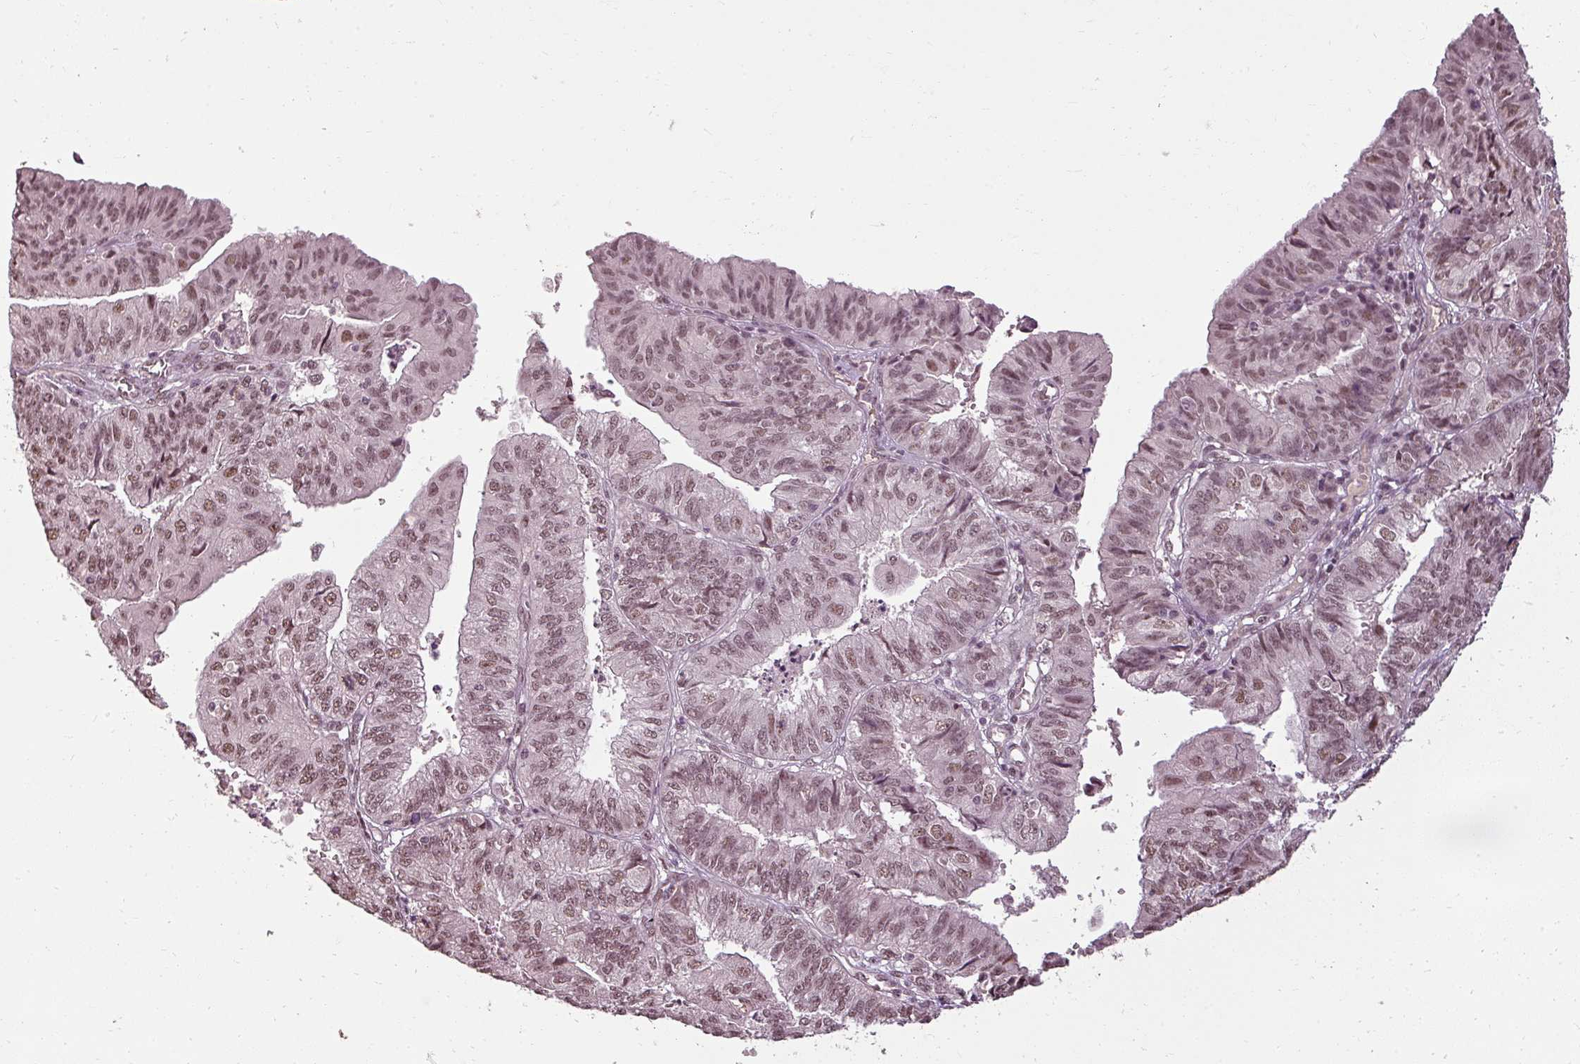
{"staining": {"intensity": "moderate", "quantity": ">75%", "location": "nuclear"}, "tissue": "endometrial cancer", "cell_type": "Tumor cells", "image_type": "cancer", "snomed": [{"axis": "morphology", "description": "Adenocarcinoma, NOS"}, {"axis": "topography", "description": "Endometrium"}], "caption": "DAB (3,3'-diaminobenzidine) immunohistochemical staining of human adenocarcinoma (endometrial) displays moderate nuclear protein expression in about >75% of tumor cells.", "gene": "BCAS3", "patient": {"sex": "female", "age": 56}}